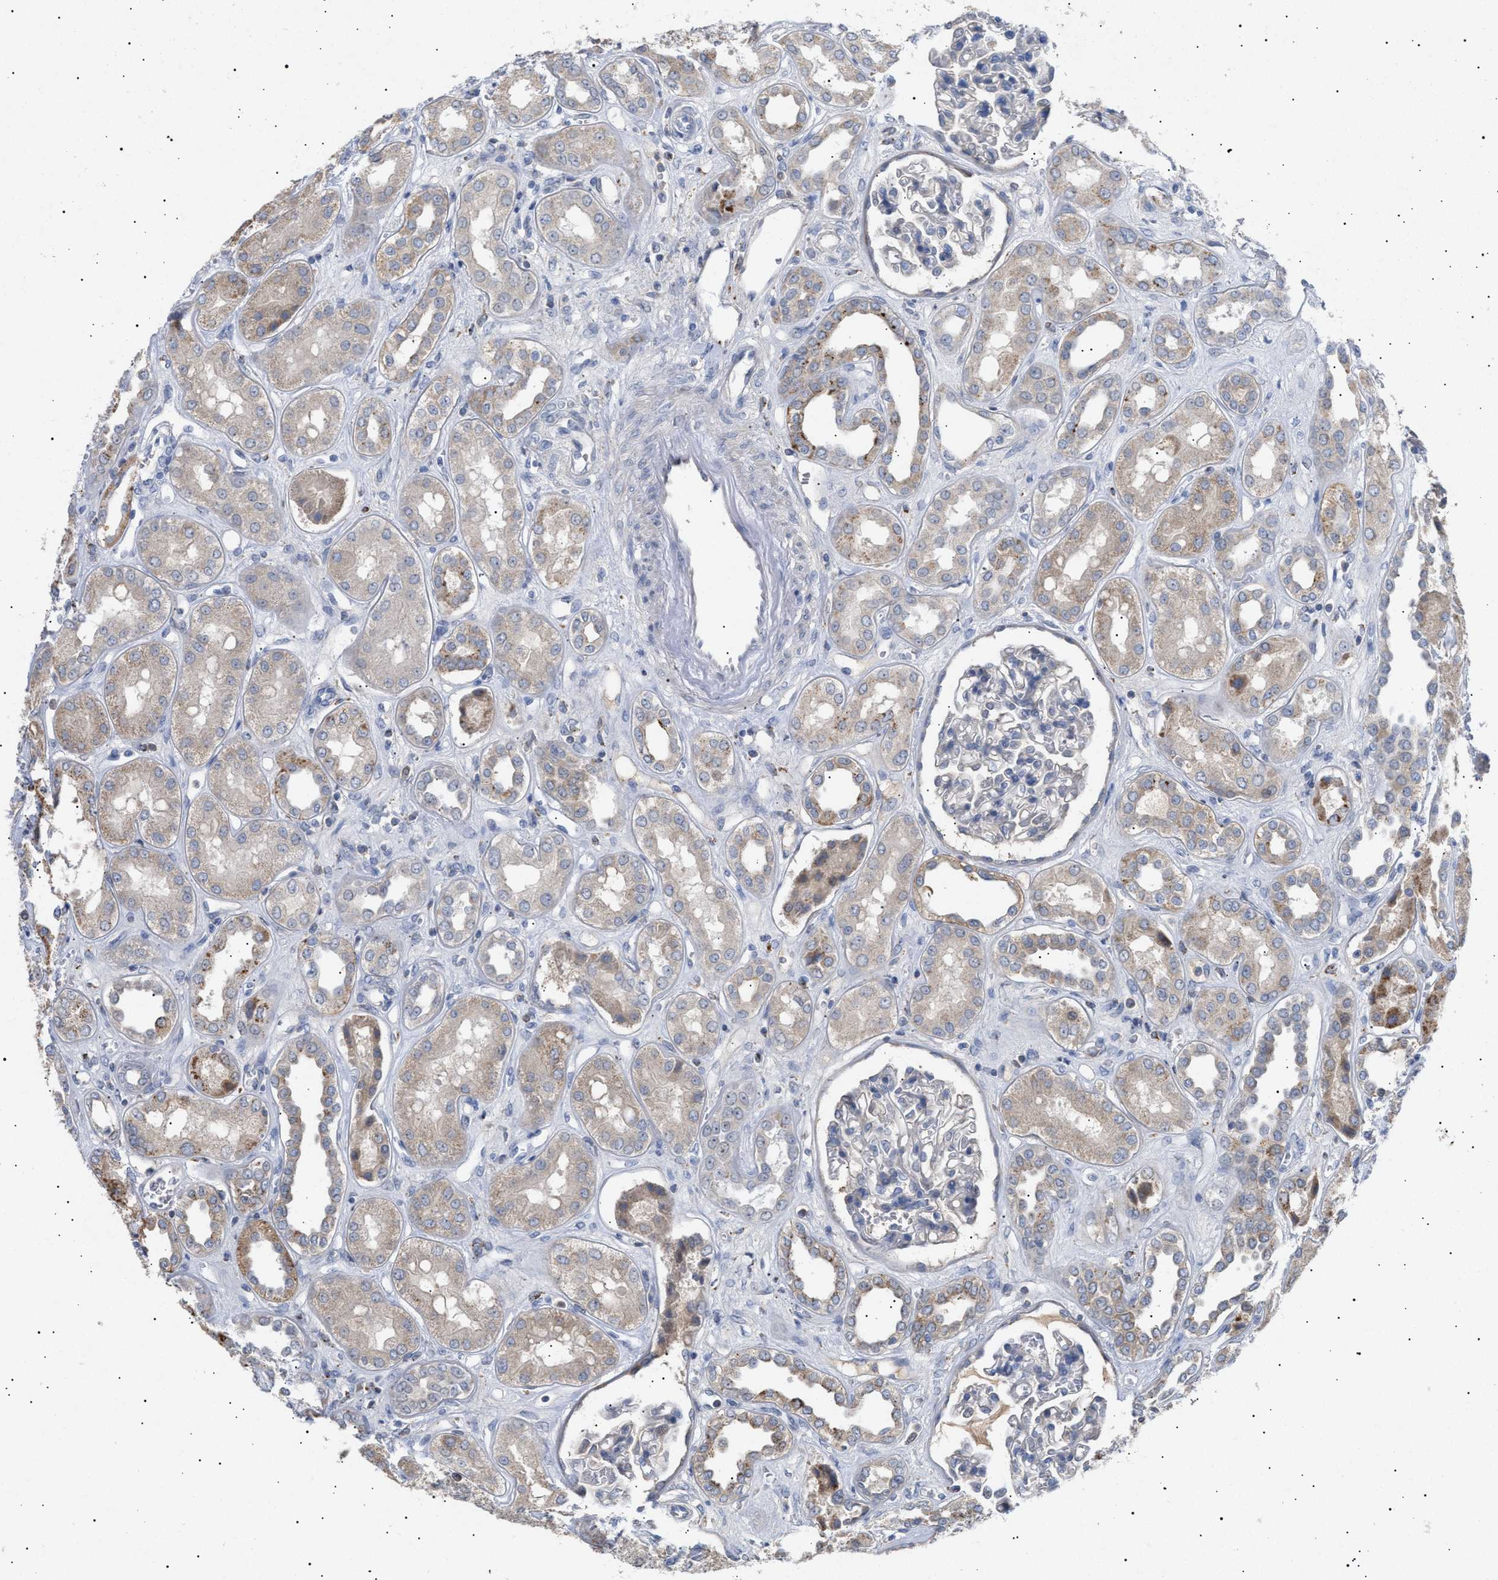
{"staining": {"intensity": "negative", "quantity": "none", "location": "none"}, "tissue": "kidney", "cell_type": "Cells in glomeruli", "image_type": "normal", "snomed": [{"axis": "morphology", "description": "Normal tissue, NOS"}, {"axis": "topography", "description": "Kidney"}], "caption": "A high-resolution histopathology image shows immunohistochemistry staining of unremarkable kidney, which exhibits no significant positivity in cells in glomeruli.", "gene": "SIRT5", "patient": {"sex": "male", "age": 59}}